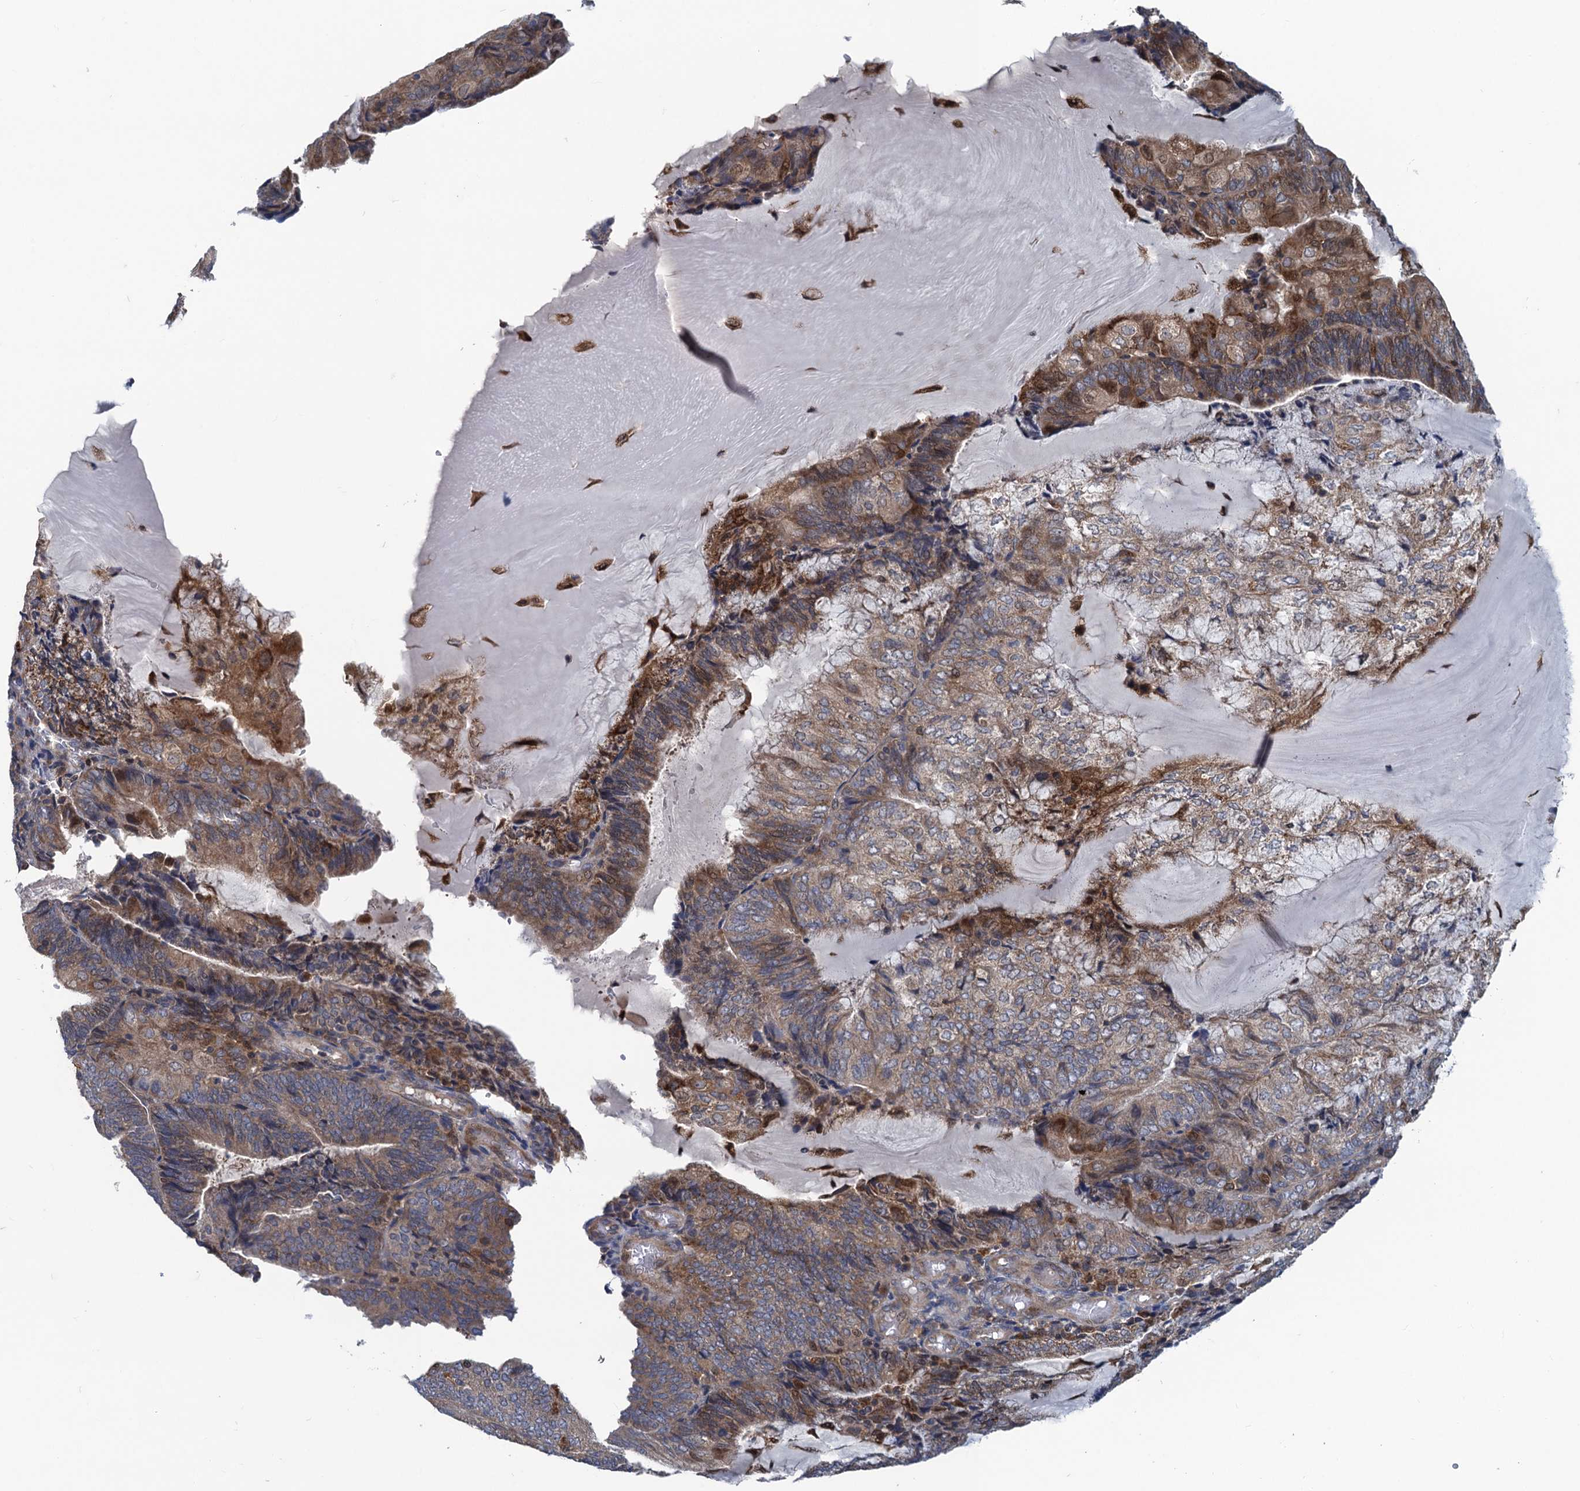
{"staining": {"intensity": "moderate", "quantity": ">75%", "location": "cytoplasmic/membranous,nuclear"}, "tissue": "endometrial cancer", "cell_type": "Tumor cells", "image_type": "cancer", "snomed": [{"axis": "morphology", "description": "Adenocarcinoma, NOS"}, {"axis": "topography", "description": "Endometrium"}], "caption": "DAB (3,3'-diaminobenzidine) immunohistochemical staining of human adenocarcinoma (endometrial) demonstrates moderate cytoplasmic/membranous and nuclear protein positivity in approximately >75% of tumor cells.", "gene": "CNTN5", "patient": {"sex": "female", "age": 81}}